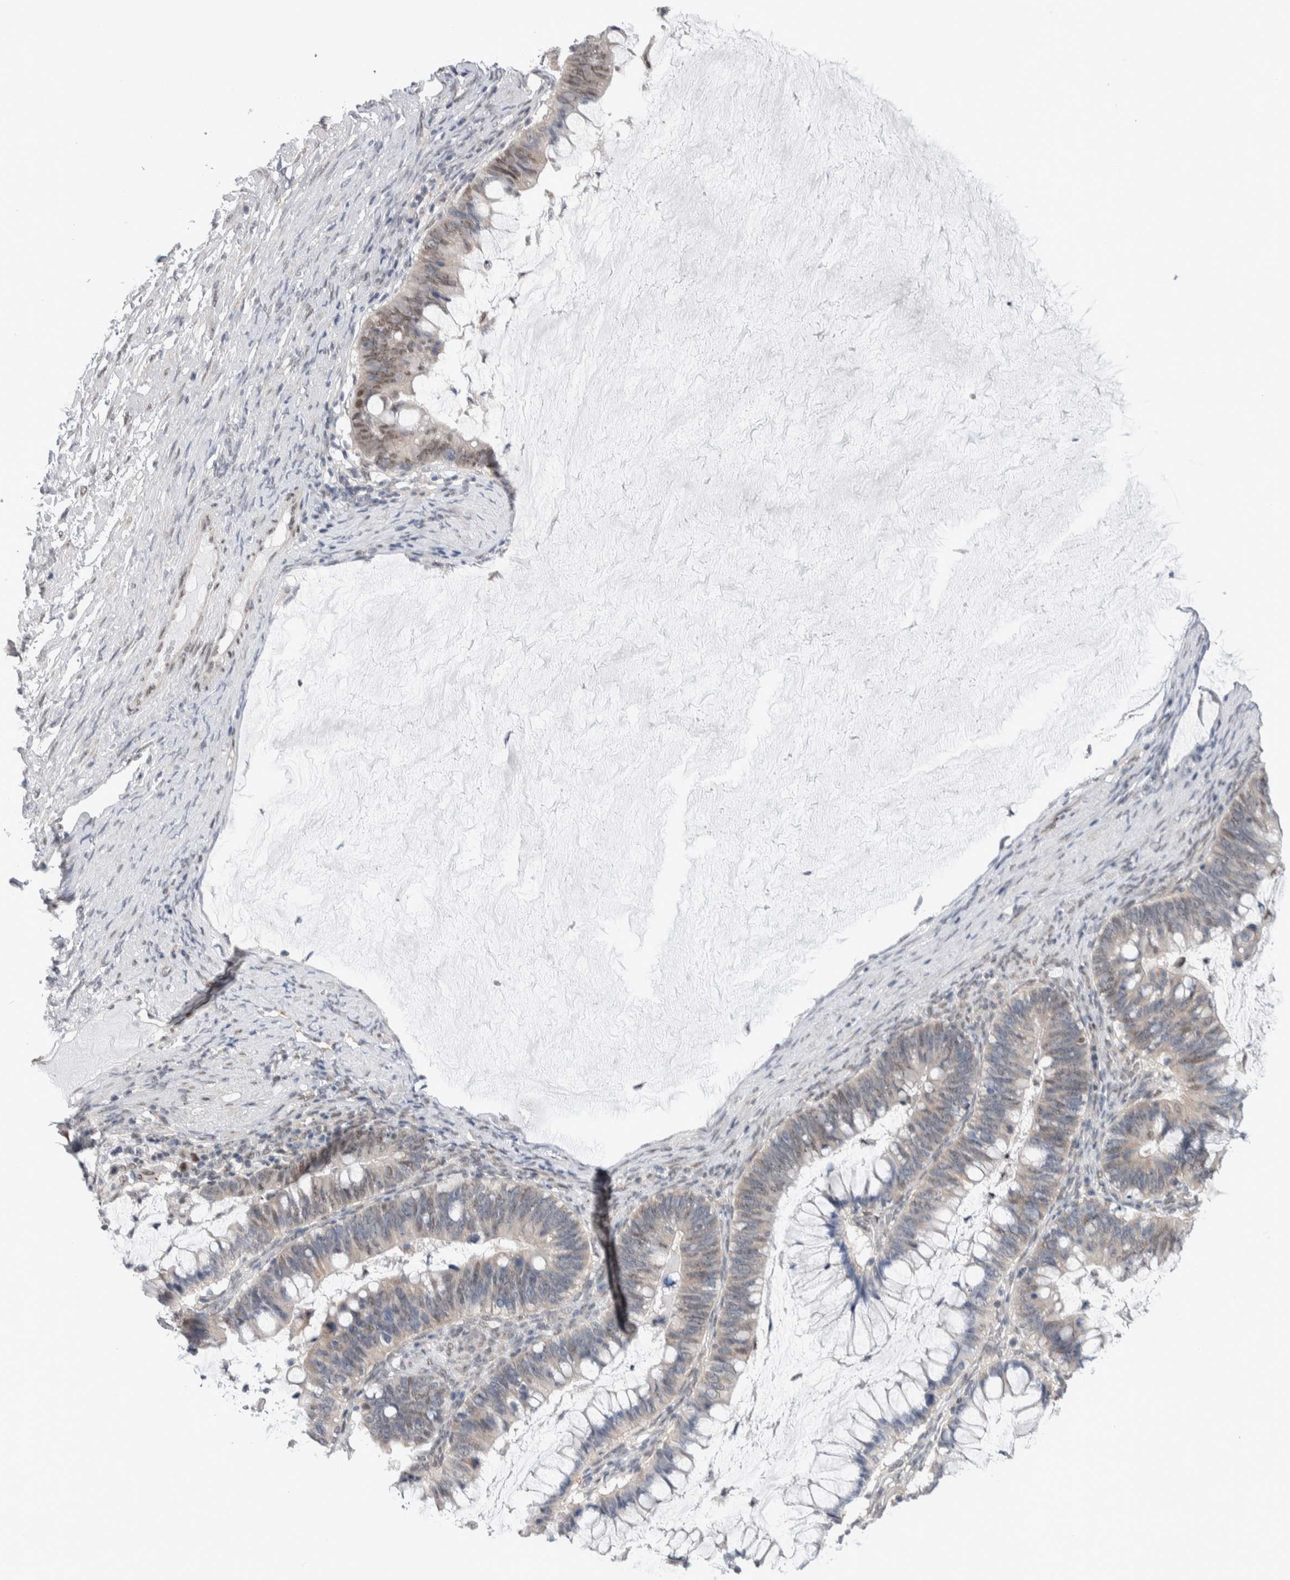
{"staining": {"intensity": "weak", "quantity": "25%-75%", "location": "cytoplasmic/membranous,nuclear"}, "tissue": "ovarian cancer", "cell_type": "Tumor cells", "image_type": "cancer", "snomed": [{"axis": "morphology", "description": "Cystadenocarcinoma, mucinous, NOS"}, {"axis": "topography", "description": "Ovary"}], "caption": "IHC of ovarian cancer (mucinous cystadenocarcinoma) displays low levels of weak cytoplasmic/membranous and nuclear positivity in approximately 25%-75% of tumor cells.", "gene": "TAX1BP1", "patient": {"sex": "female", "age": 61}}